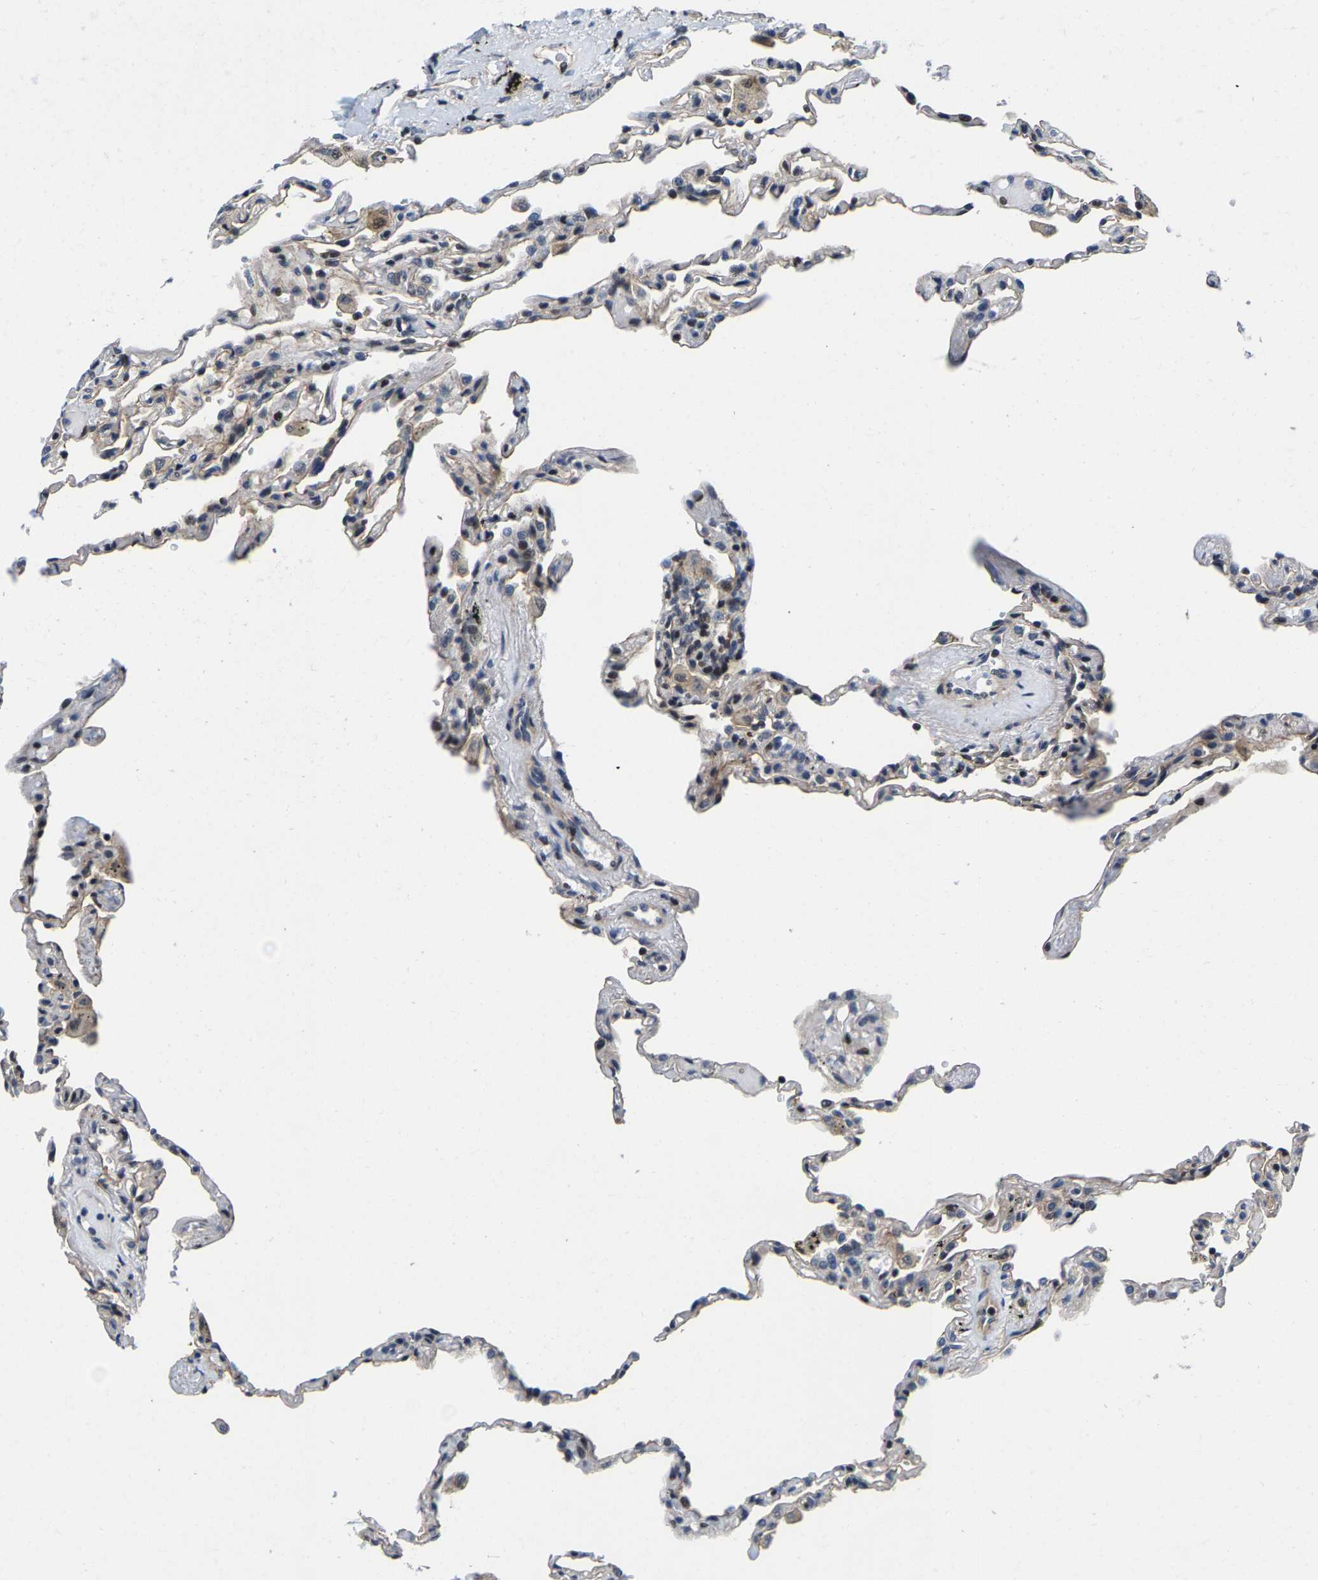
{"staining": {"intensity": "negative", "quantity": "none", "location": "none"}, "tissue": "lung", "cell_type": "Alveolar cells", "image_type": "normal", "snomed": [{"axis": "morphology", "description": "Normal tissue, NOS"}, {"axis": "topography", "description": "Lung"}], "caption": "Human lung stained for a protein using immunohistochemistry (IHC) reveals no positivity in alveolar cells.", "gene": "GTPBP10", "patient": {"sex": "male", "age": 59}}